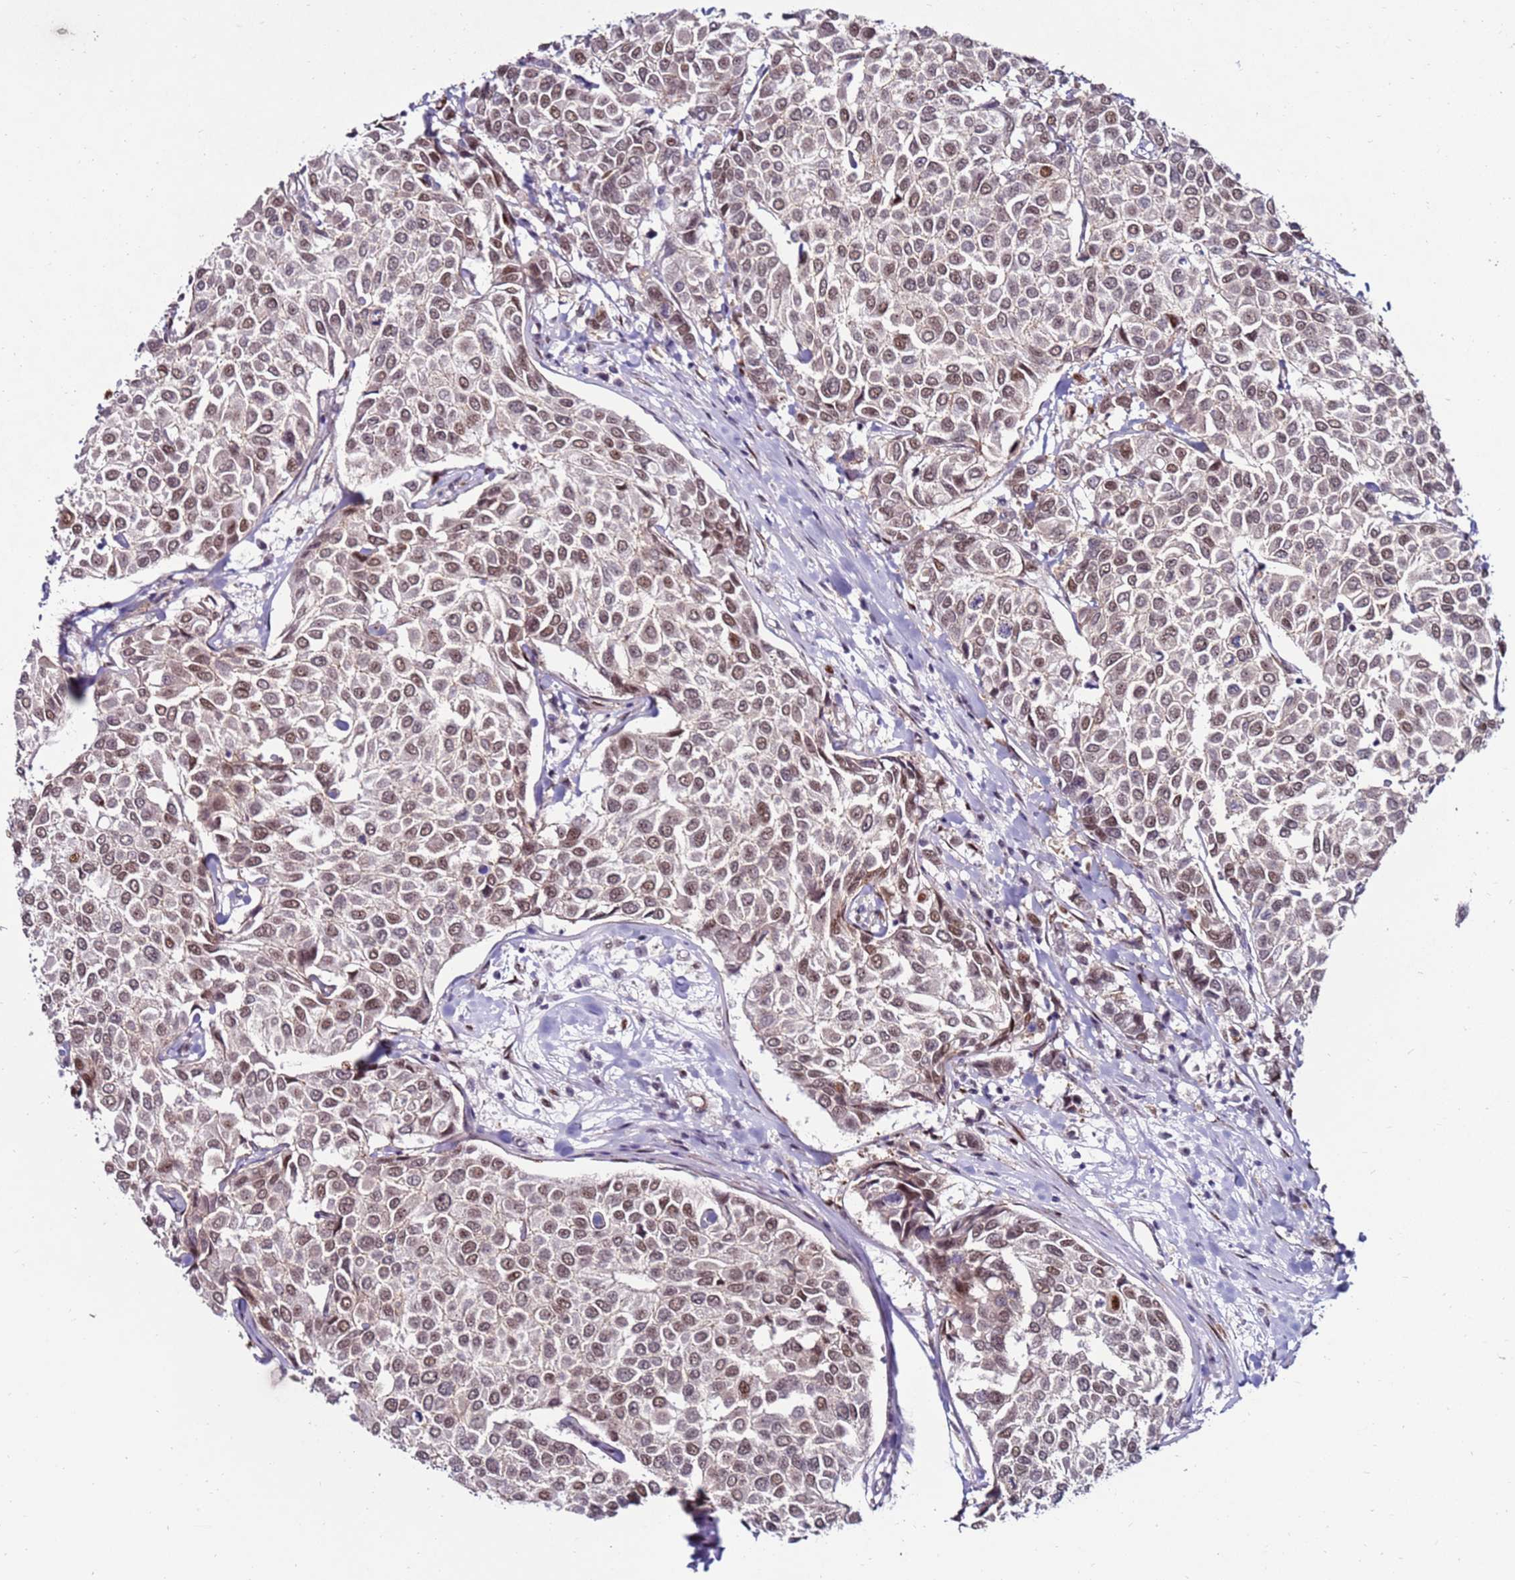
{"staining": {"intensity": "moderate", "quantity": ">75%", "location": "nuclear"}, "tissue": "breast cancer", "cell_type": "Tumor cells", "image_type": "cancer", "snomed": [{"axis": "morphology", "description": "Duct carcinoma"}, {"axis": "topography", "description": "Breast"}], "caption": "Moderate nuclear expression is seen in about >75% of tumor cells in breast intraductal carcinoma.", "gene": "KPNA4", "patient": {"sex": "female", "age": 55}}